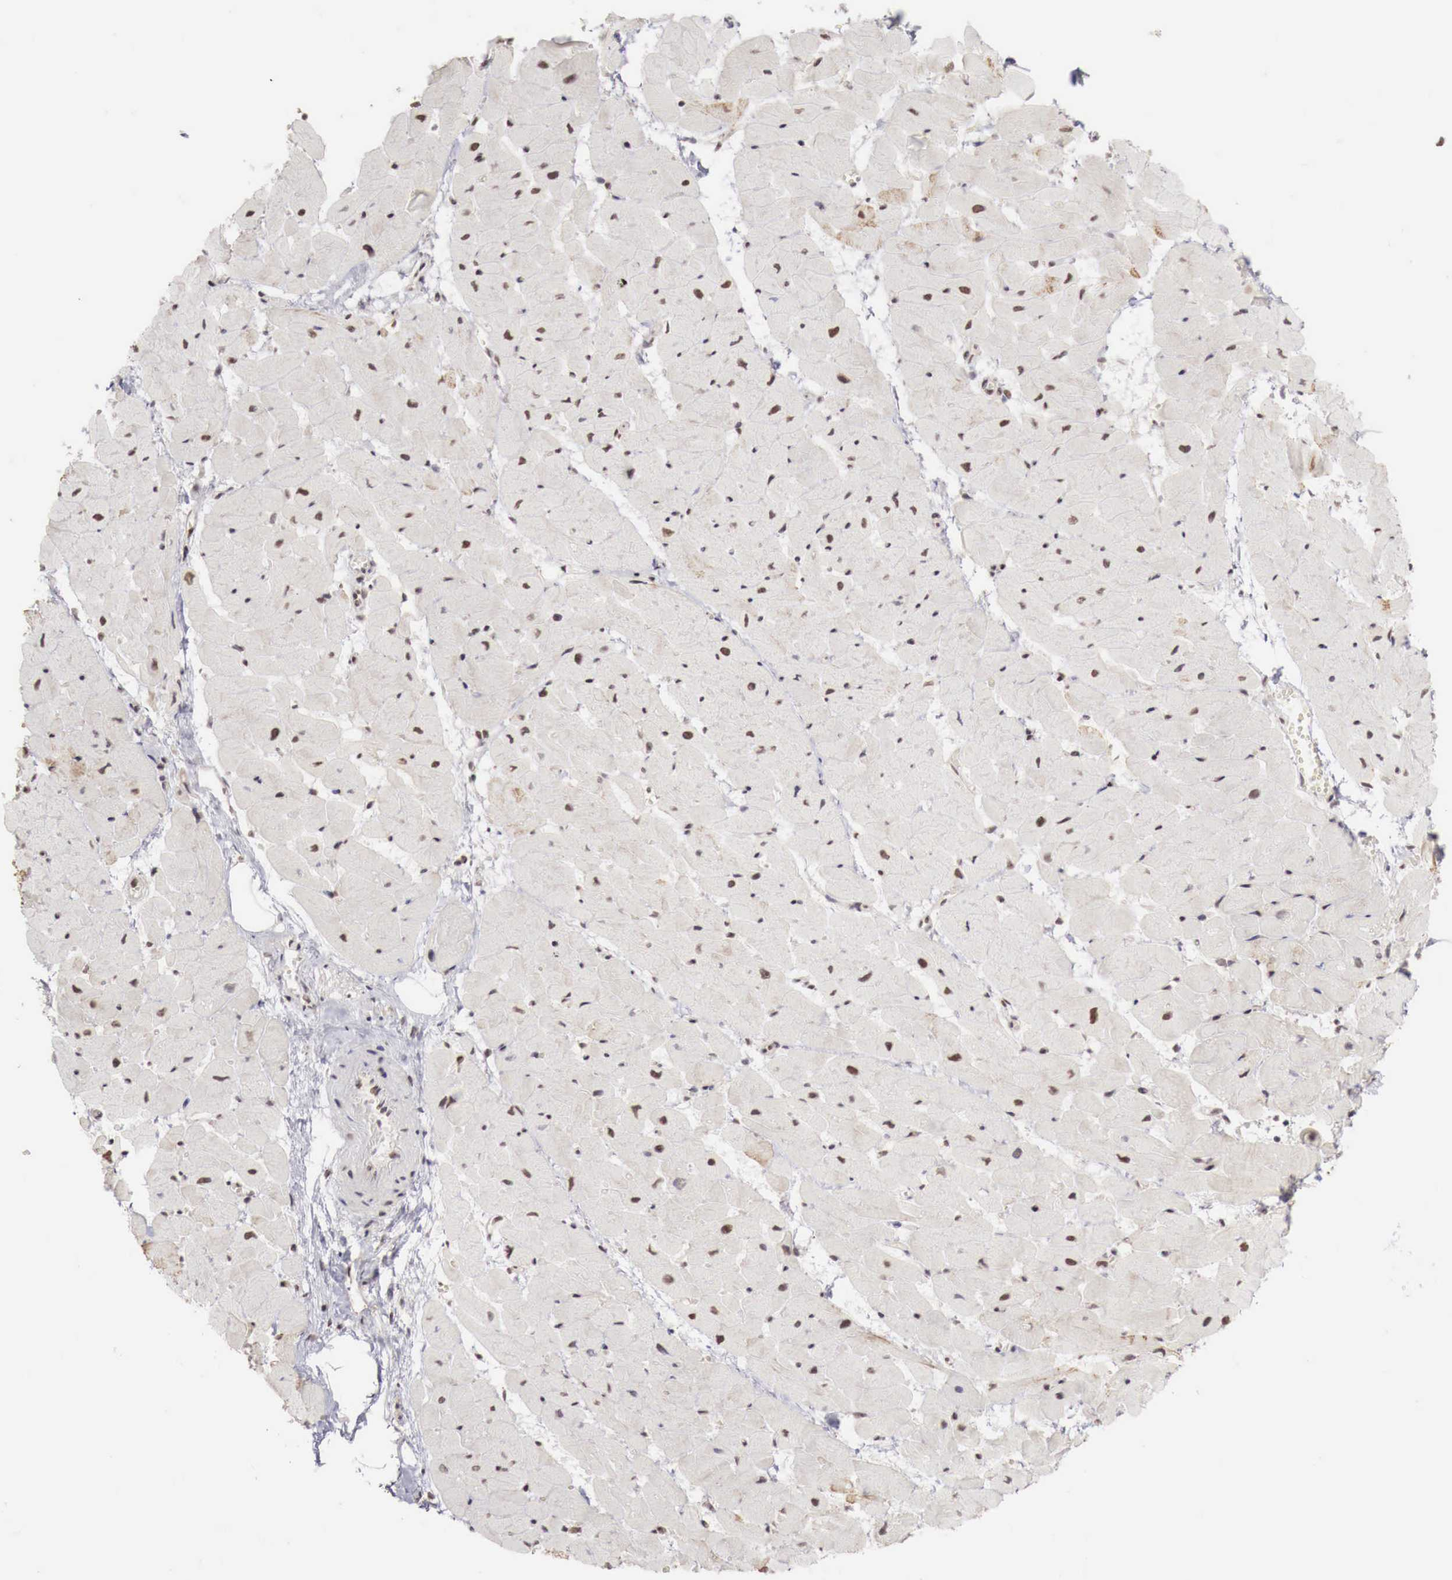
{"staining": {"intensity": "moderate", "quantity": "25%-75%", "location": "cytoplasmic/membranous,nuclear"}, "tissue": "heart muscle", "cell_type": "Cardiomyocytes", "image_type": "normal", "snomed": [{"axis": "morphology", "description": "Normal tissue, NOS"}, {"axis": "topography", "description": "Heart"}], "caption": "Approximately 25%-75% of cardiomyocytes in benign human heart muscle reveal moderate cytoplasmic/membranous,nuclear protein expression as visualized by brown immunohistochemical staining.", "gene": "PHF14", "patient": {"sex": "female", "age": 19}}